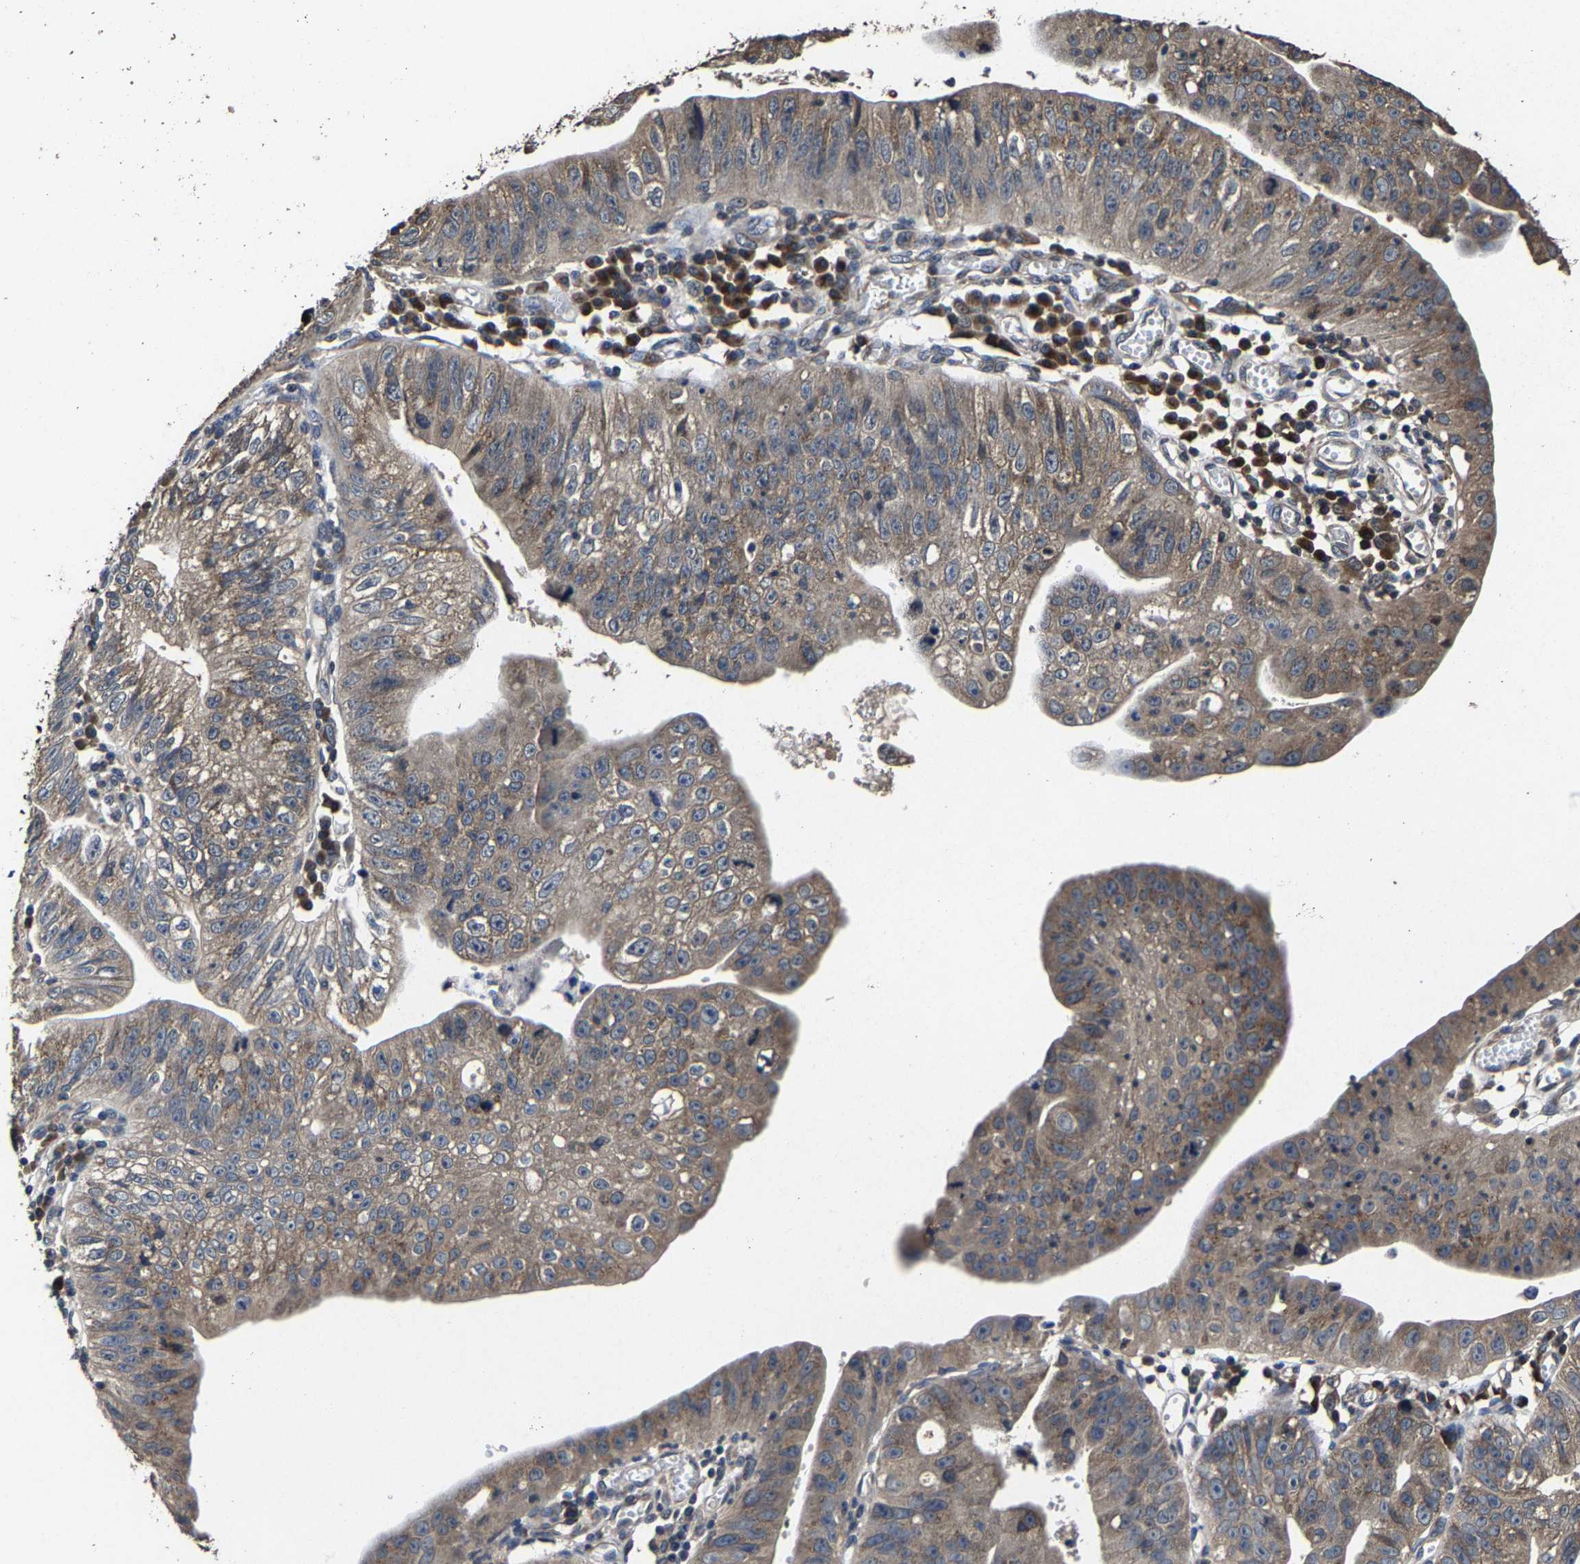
{"staining": {"intensity": "moderate", "quantity": ">75%", "location": "cytoplasmic/membranous"}, "tissue": "stomach cancer", "cell_type": "Tumor cells", "image_type": "cancer", "snomed": [{"axis": "morphology", "description": "Adenocarcinoma, NOS"}, {"axis": "topography", "description": "Stomach"}], "caption": "Immunohistochemistry staining of stomach cancer (adenocarcinoma), which exhibits medium levels of moderate cytoplasmic/membranous staining in about >75% of tumor cells indicating moderate cytoplasmic/membranous protein expression. The staining was performed using DAB (3,3'-diaminobenzidine) (brown) for protein detection and nuclei were counterstained in hematoxylin (blue).", "gene": "EBAG9", "patient": {"sex": "male", "age": 59}}